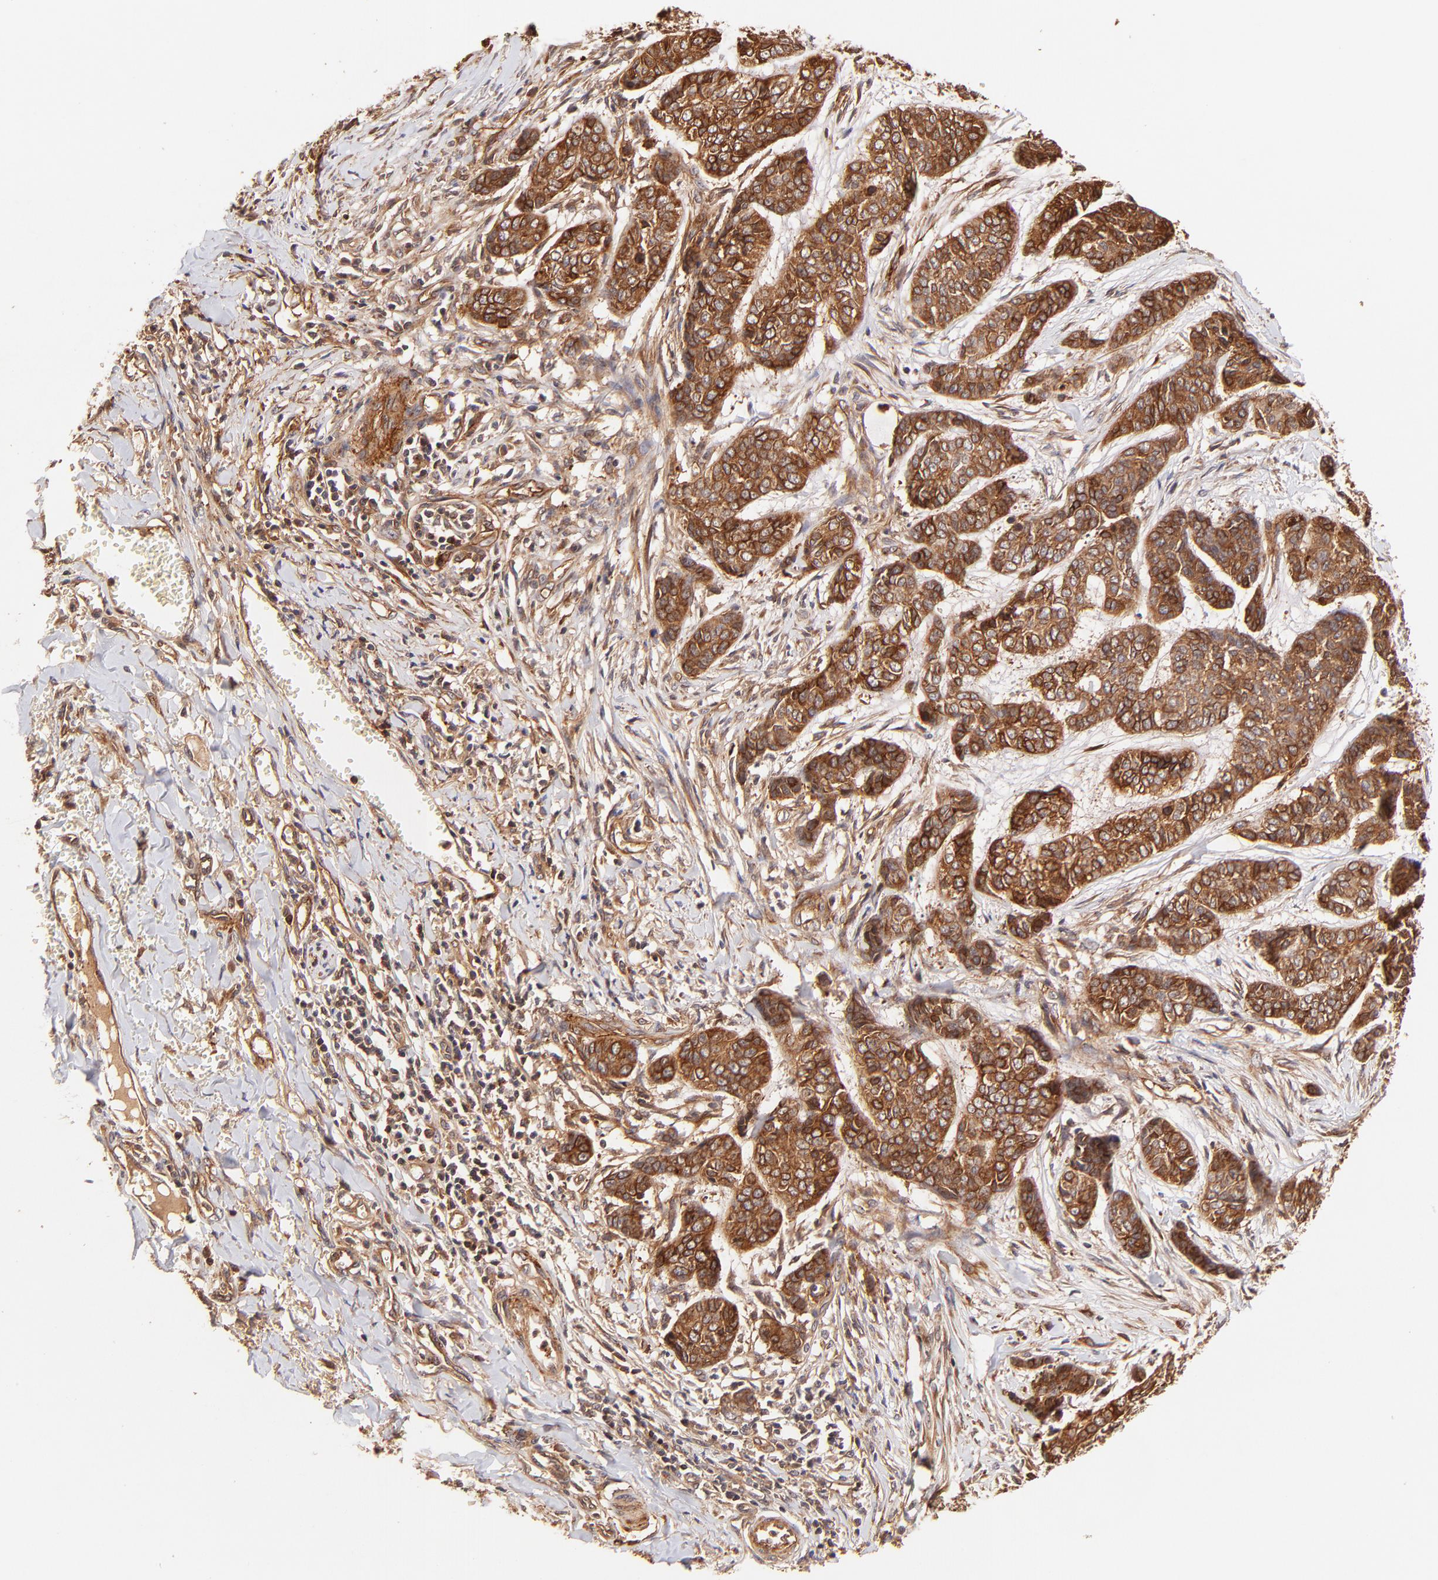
{"staining": {"intensity": "strong", "quantity": ">75%", "location": "cytoplasmic/membranous"}, "tissue": "skin cancer", "cell_type": "Tumor cells", "image_type": "cancer", "snomed": [{"axis": "morphology", "description": "Basal cell carcinoma"}, {"axis": "topography", "description": "Skin"}], "caption": "IHC photomicrograph of human basal cell carcinoma (skin) stained for a protein (brown), which reveals high levels of strong cytoplasmic/membranous staining in about >75% of tumor cells.", "gene": "ITGB1", "patient": {"sex": "female", "age": 64}}